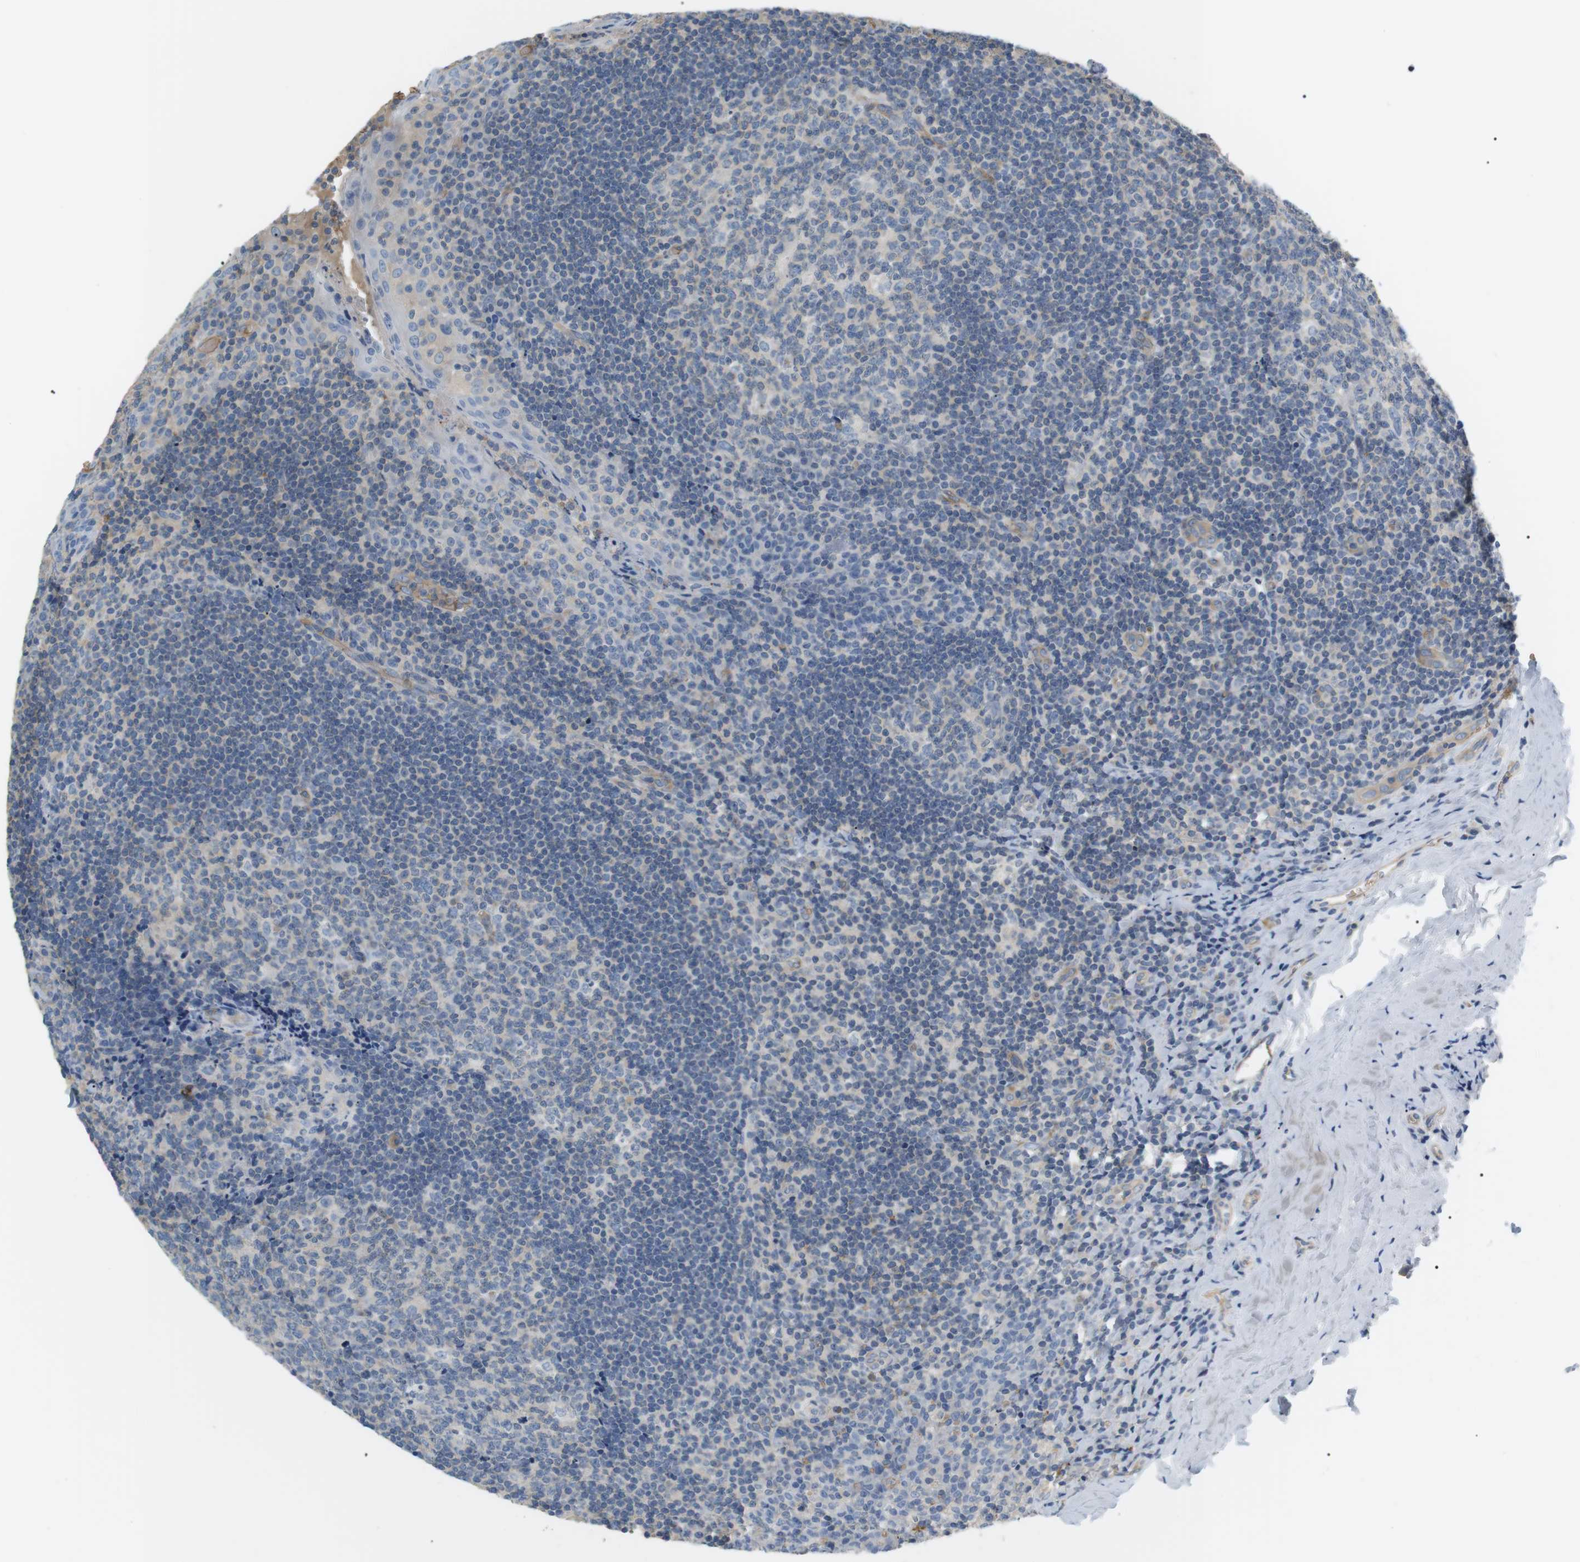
{"staining": {"intensity": "negative", "quantity": "none", "location": "none"}, "tissue": "tonsil", "cell_type": "Germinal center cells", "image_type": "normal", "snomed": [{"axis": "morphology", "description": "Normal tissue, NOS"}, {"axis": "topography", "description": "Tonsil"}], "caption": "Germinal center cells show no significant staining in unremarkable tonsil. (DAB immunohistochemistry visualized using brightfield microscopy, high magnification).", "gene": "ADCY10", "patient": {"sex": "male", "age": 17}}